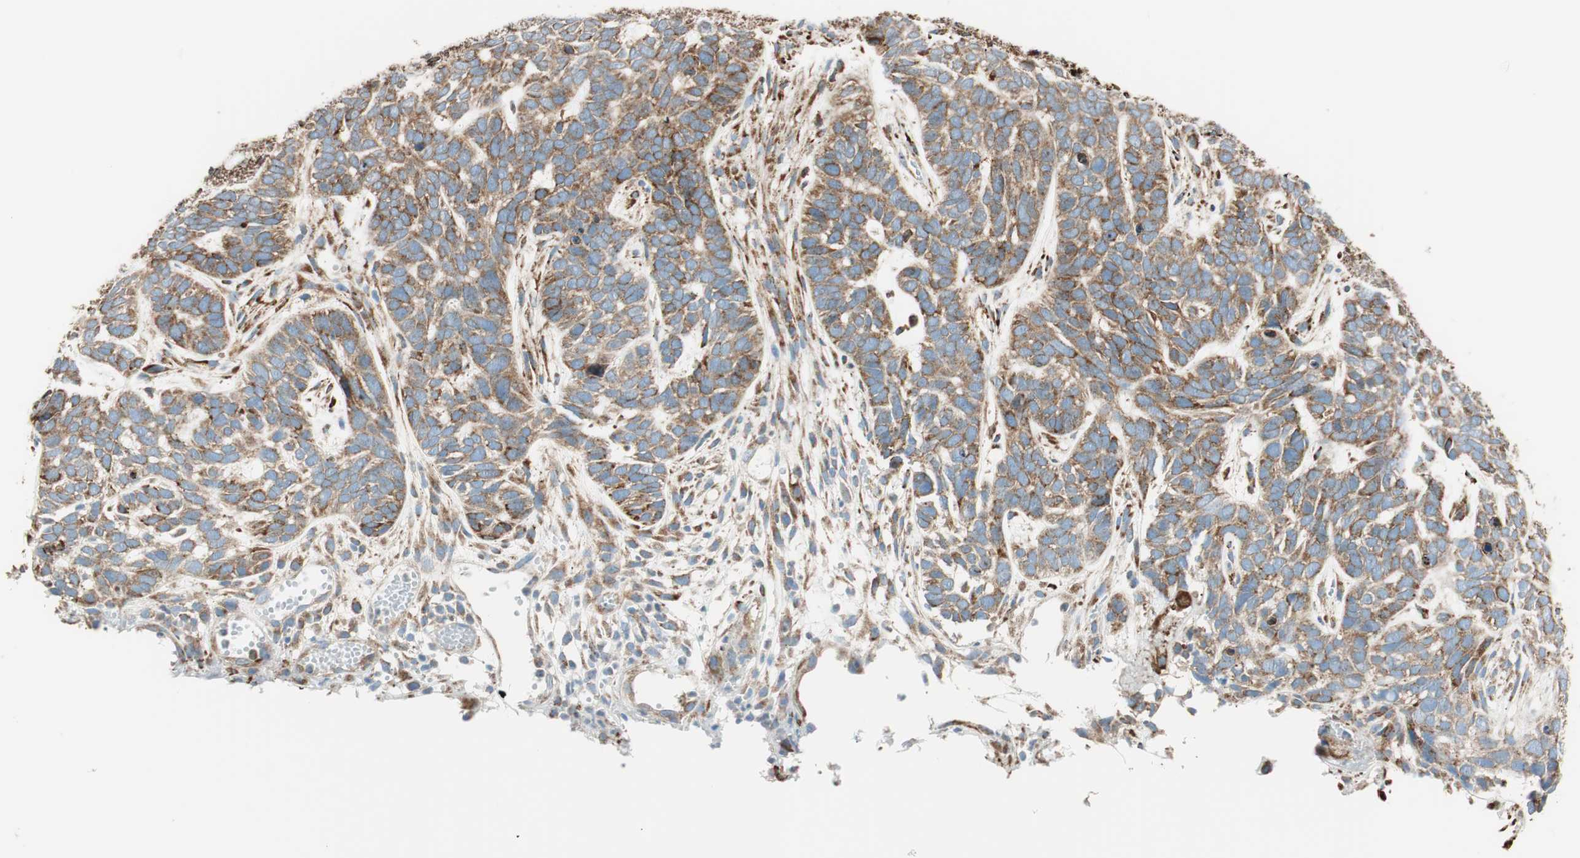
{"staining": {"intensity": "moderate", "quantity": ">75%", "location": "cytoplasmic/membranous"}, "tissue": "skin cancer", "cell_type": "Tumor cells", "image_type": "cancer", "snomed": [{"axis": "morphology", "description": "Basal cell carcinoma"}, {"axis": "topography", "description": "Skin"}], "caption": "IHC of human basal cell carcinoma (skin) reveals medium levels of moderate cytoplasmic/membranous positivity in about >75% of tumor cells.", "gene": "PRKCSH", "patient": {"sex": "male", "age": 87}}